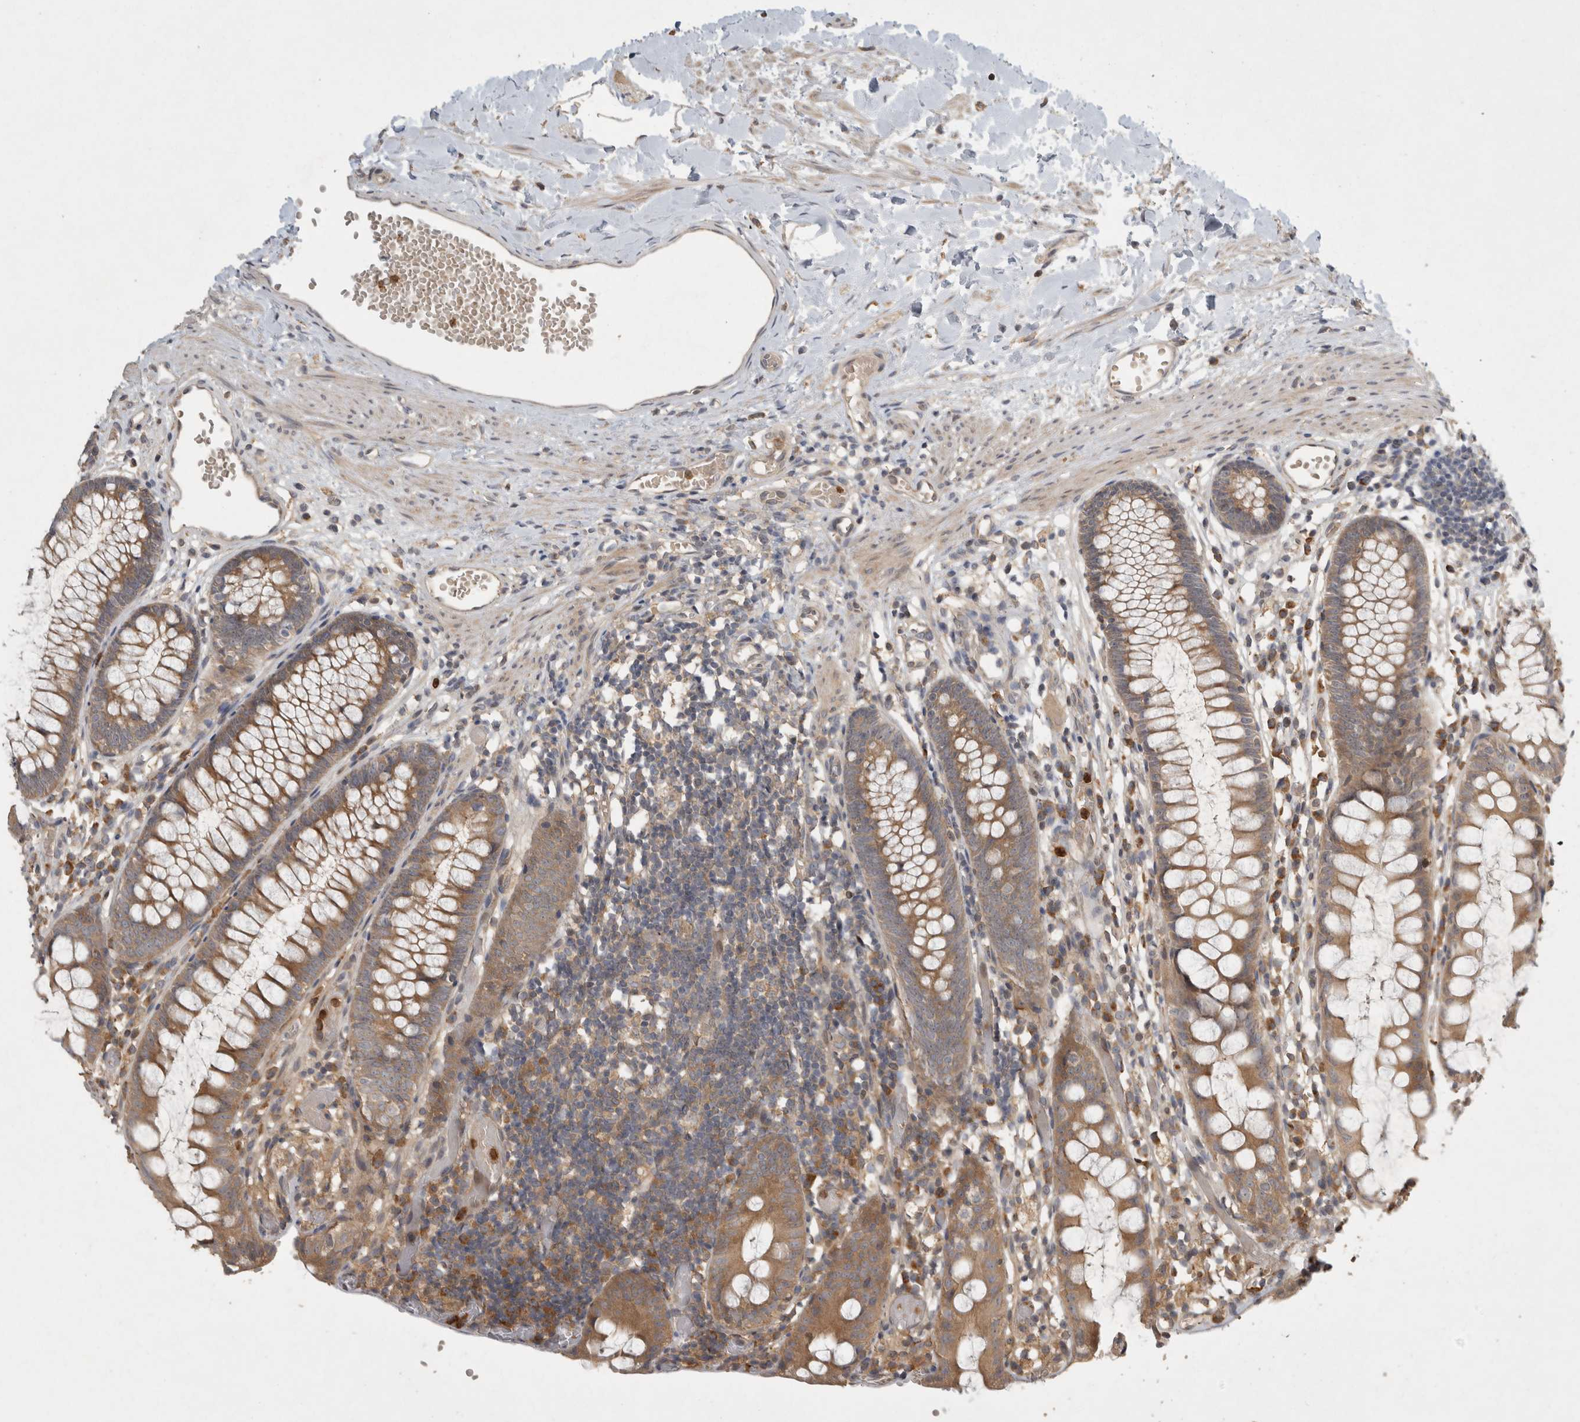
{"staining": {"intensity": "moderate", "quantity": ">75%", "location": "cytoplasmic/membranous"}, "tissue": "colon", "cell_type": "Endothelial cells", "image_type": "normal", "snomed": [{"axis": "morphology", "description": "Normal tissue, NOS"}, {"axis": "topography", "description": "Colon"}], "caption": "Colon stained with DAB immunohistochemistry (IHC) demonstrates medium levels of moderate cytoplasmic/membranous staining in about >75% of endothelial cells. (Brightfield microscopy of DAB IHC at high magnification).", "gene": "VEPH1", "patient": {"sex": "male", "age": 14}}